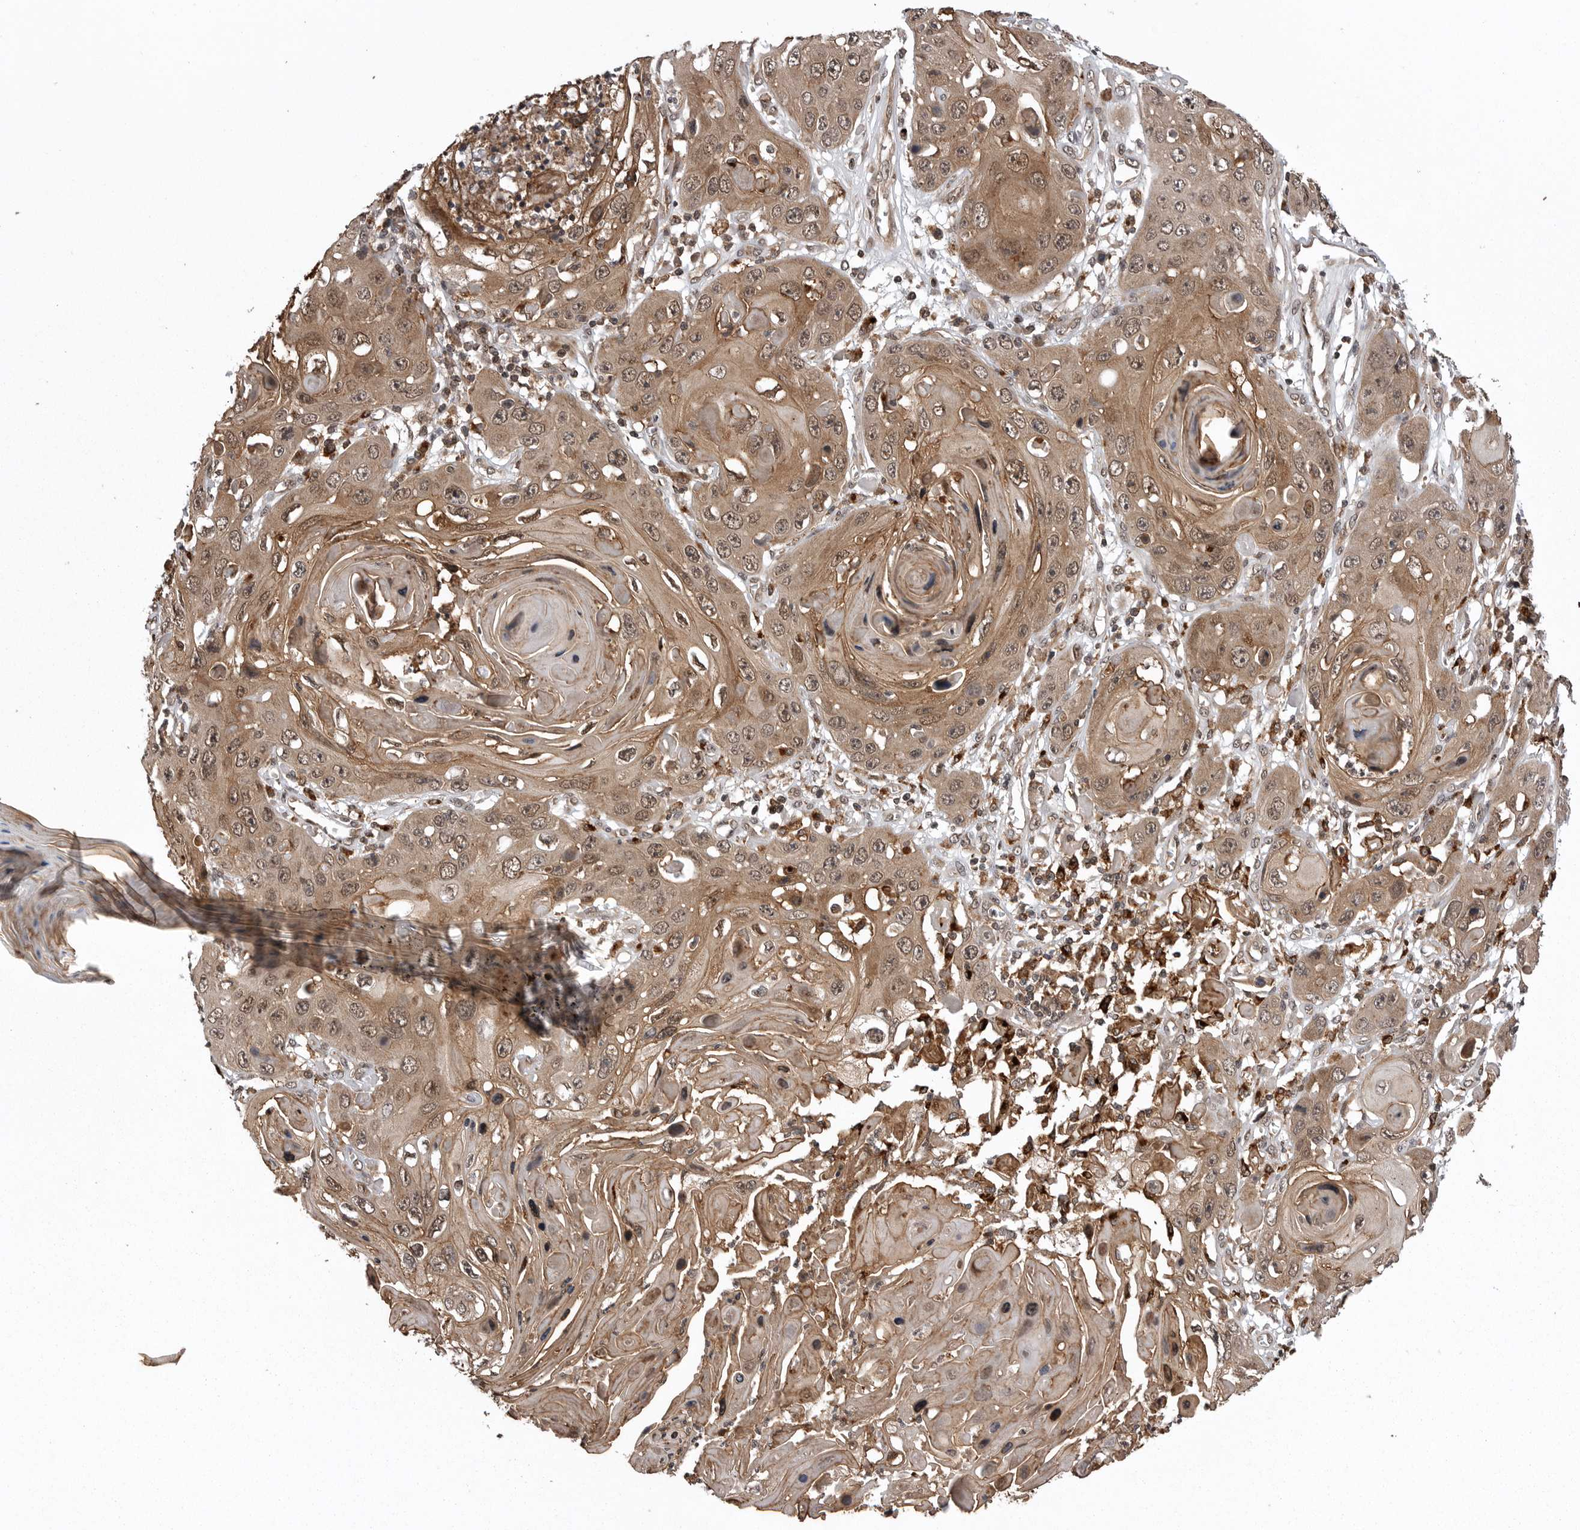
{"staining": {"intensity": "moderate", "quantity": ">75%", "location": "cytoplasmic/membranous,nuclear"}, "tissue": "skin cancer", "cell_type": "Tumor cells", "image_type": "cancer", "snomed": [{"axis": "morphology", "description": "Squamous cell carcinoma, NOS"}, {"axis": "topography", "description": "Skin"}], "caption": "Immunohistochemical staining of skin cancer (squamous cell carcinoma) shows moderate cytoplasmic/membranous and nuclear protein positivity in about >75% of tumor cells.", "gene": "AOAH", "patient": {"sex": "male", "age": 55}}